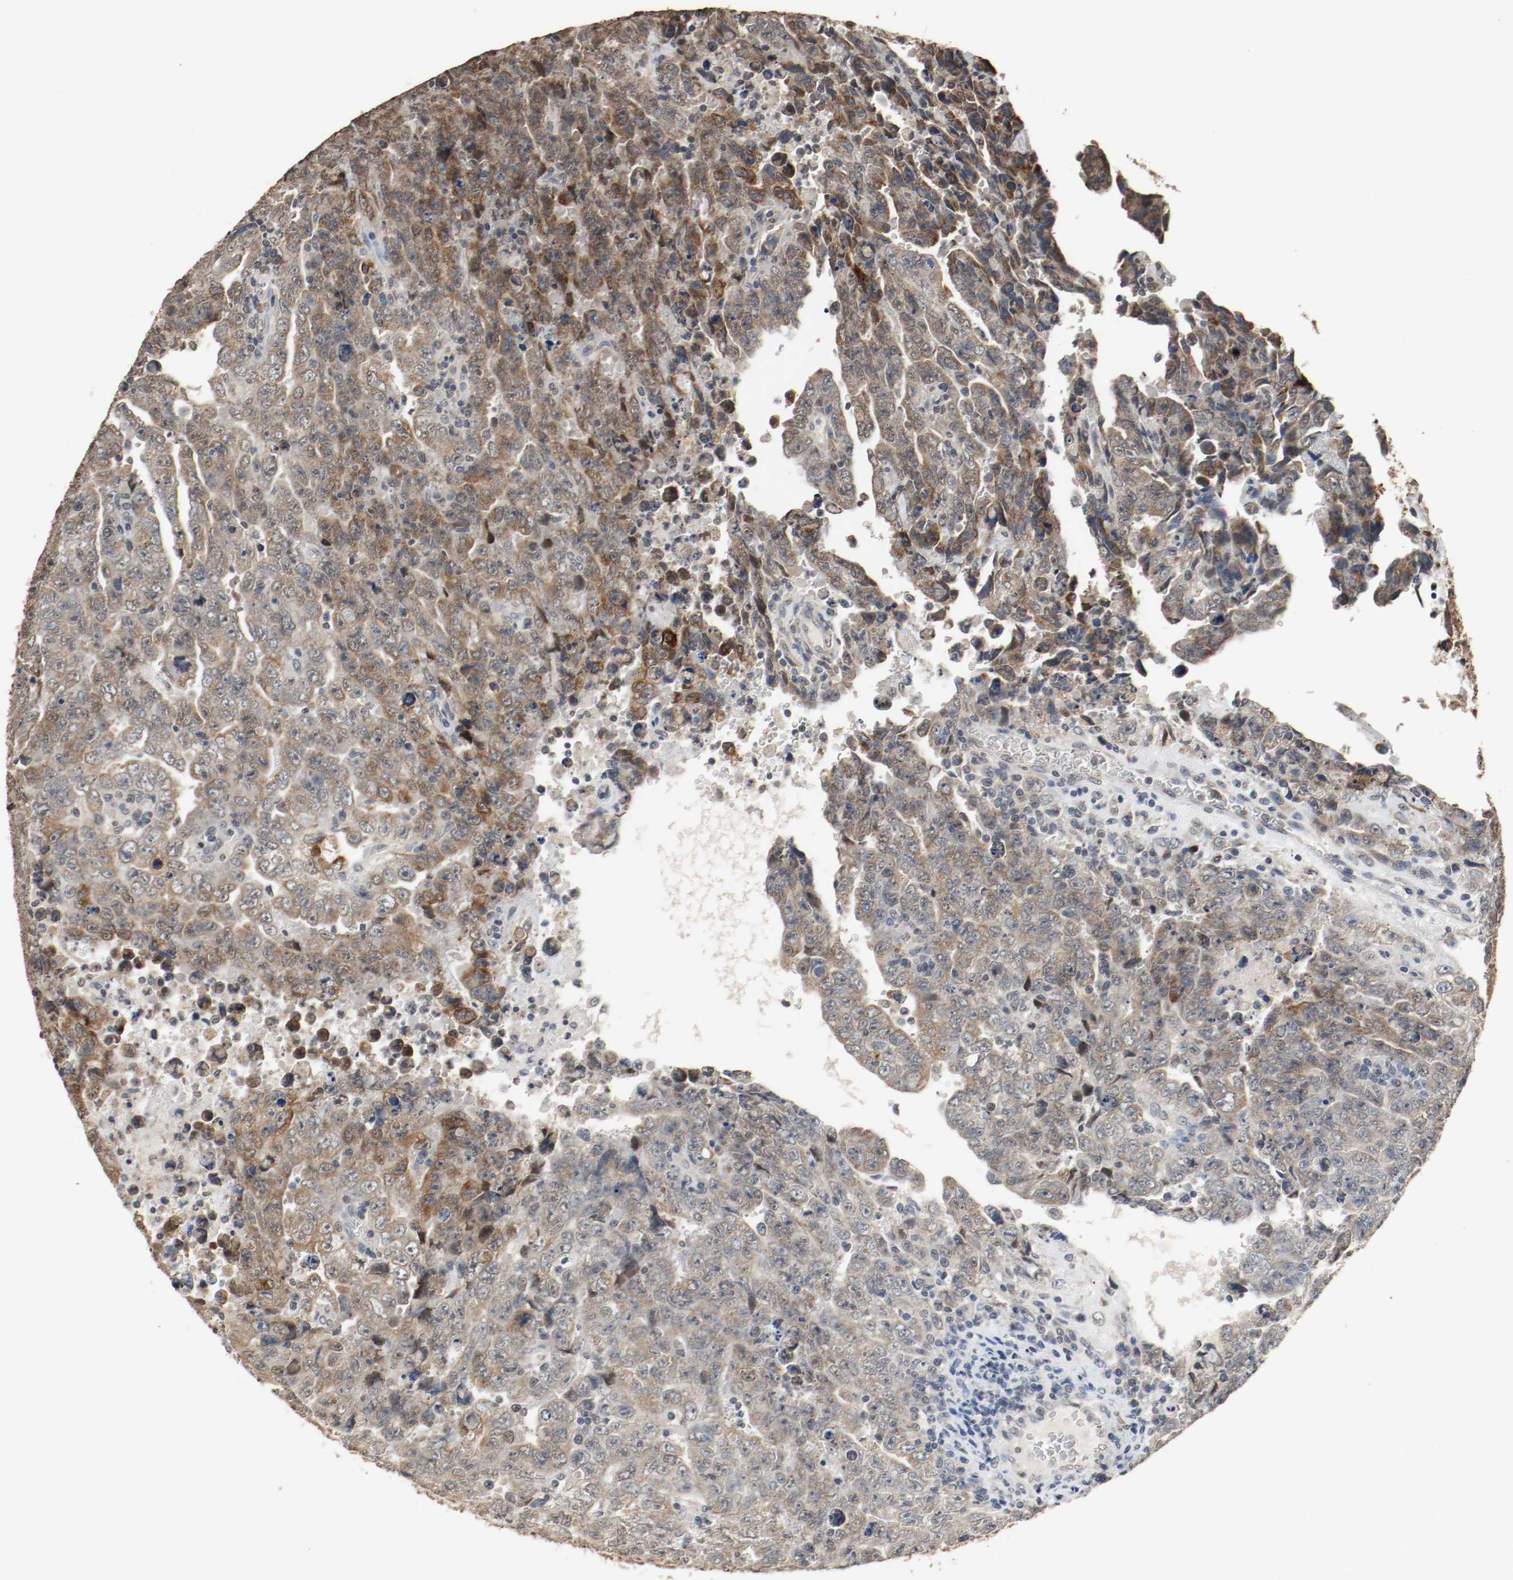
{"staining": {"intensity": "moderate", "quantity": "25%-75%", "location": "cytoplasmic/membranous"}, "tissue": "testis cancer", "cell_type": "Tumor cells", "image_type": "cancer", "snomed": [{"axis": "morphology", "description": "Carcinoma, Embryonal, NOS"}, {"axis": "topography", "description": "Testis"}], "caption": "Testis embryonal carcinoma tissue reveals moderate cytoplasmic/membranous staining in approximately 25%-75% of tumor cells", "gene": "RTN4", "patient": {"sex": "male", "age": 28}}